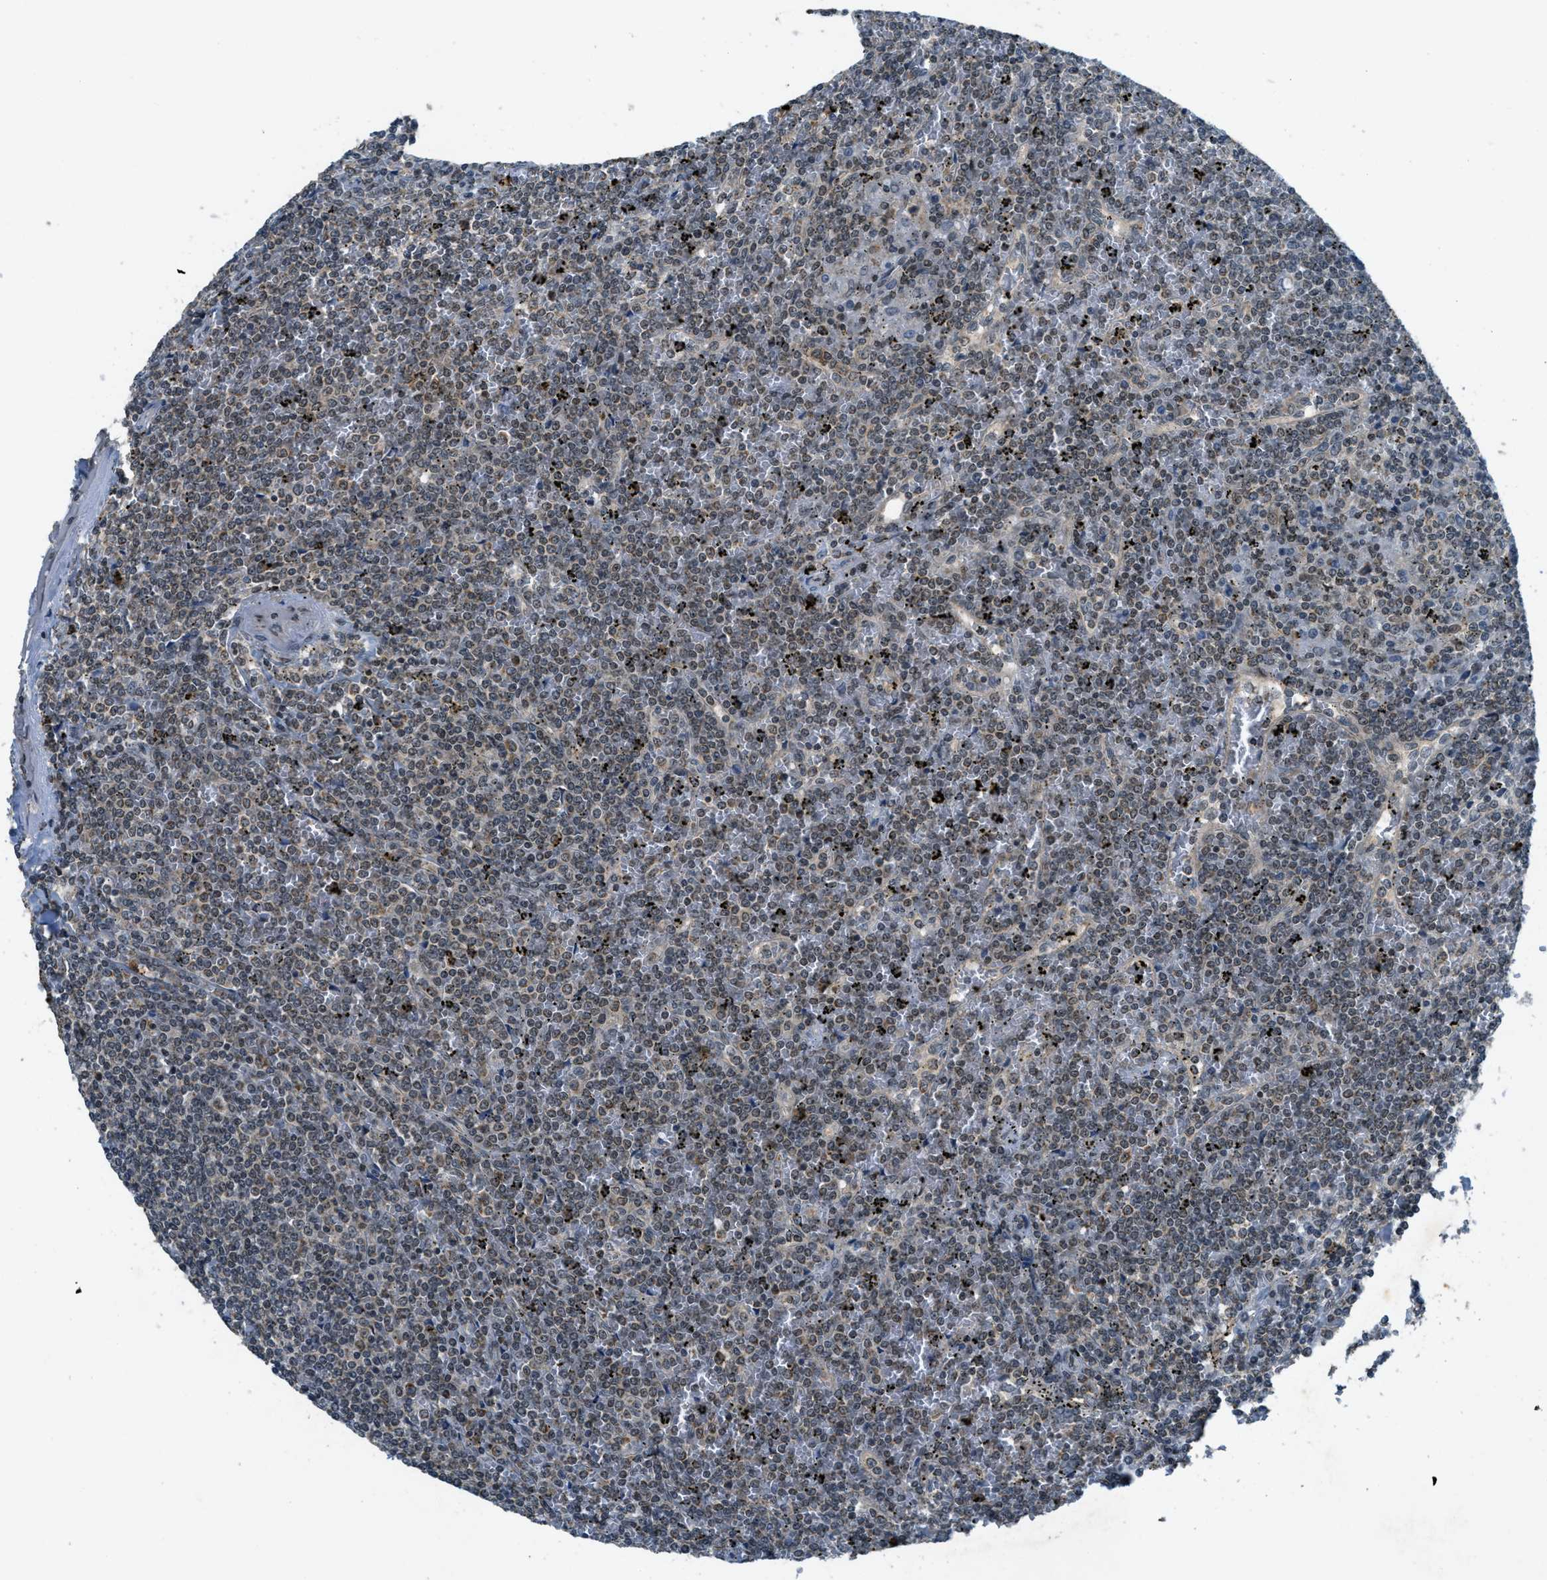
{"staining": {"intensity": "weak", "quantity": "<25%", "location": "nuclear"}, "tissue": "lymphoma", "cell_type": "Tumor cells", "image_type": "cancer", "snomed": [{"axis": "morphology", "description": "Malignant lymphoma, non-Hodgkin's type, Low grade"}, {"axis": "topography", "description": "Spleen"}], "caption": "High power microscopy micrograph of an immunohistochemistry micrograph of lymphoma, revealing no significant staining in tumor cells. (Stains: DAB (3,3'-diaminobenzidine) immunohistochemistry (IHC) with hematoxylin counter stain, Microscopy: brightfield microscopy at high magnification).", "gene": "TCF20", "patient": {"sex": "female", "age": 19}}